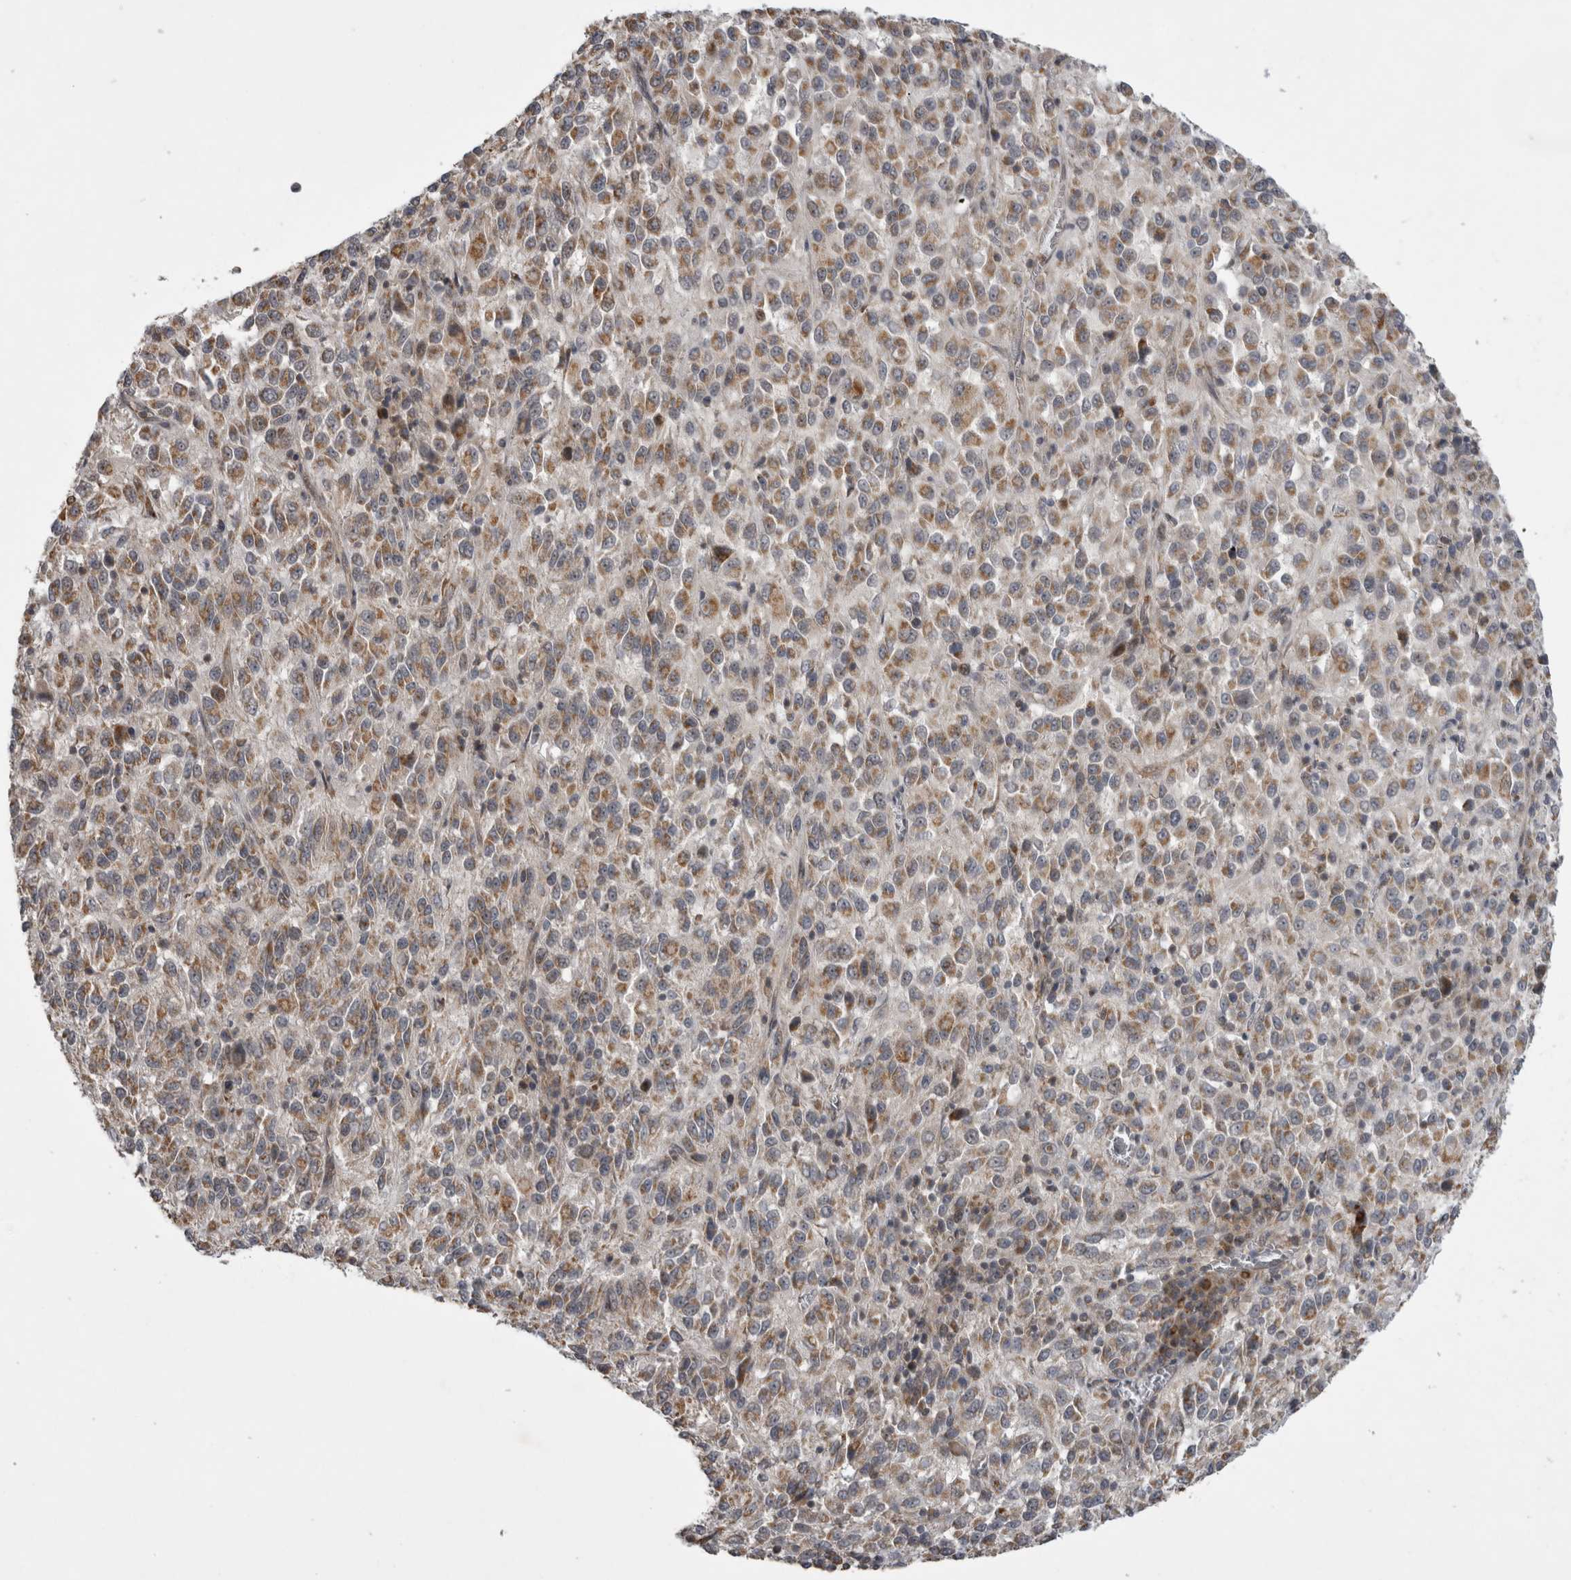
{"staining": {"intensity": "weak", "quantity": ">75%", "location": "cytoplasmic/membranous"}, "tissue": "melanoma", "cell_type": "Tumor cells", "image_type": "cancer", "snomed": [{"axis": "morphology", "description": "Malignant melanoma, Metastatic site"}, {"axis": "topography", "description": "Lung"}], "caption": "Immunohistochemistry (IHC) micrograph of neoplastic tissue: human melanoma stained using IHC shows low levels of weak protein expression localized specifically in the cytoplasmic/membranous of tumor cells, appearing as a cytoplasmic/membranous brown color.", "gene": "KCNIP1", "patient": {"sex": "male", "age": 64}}